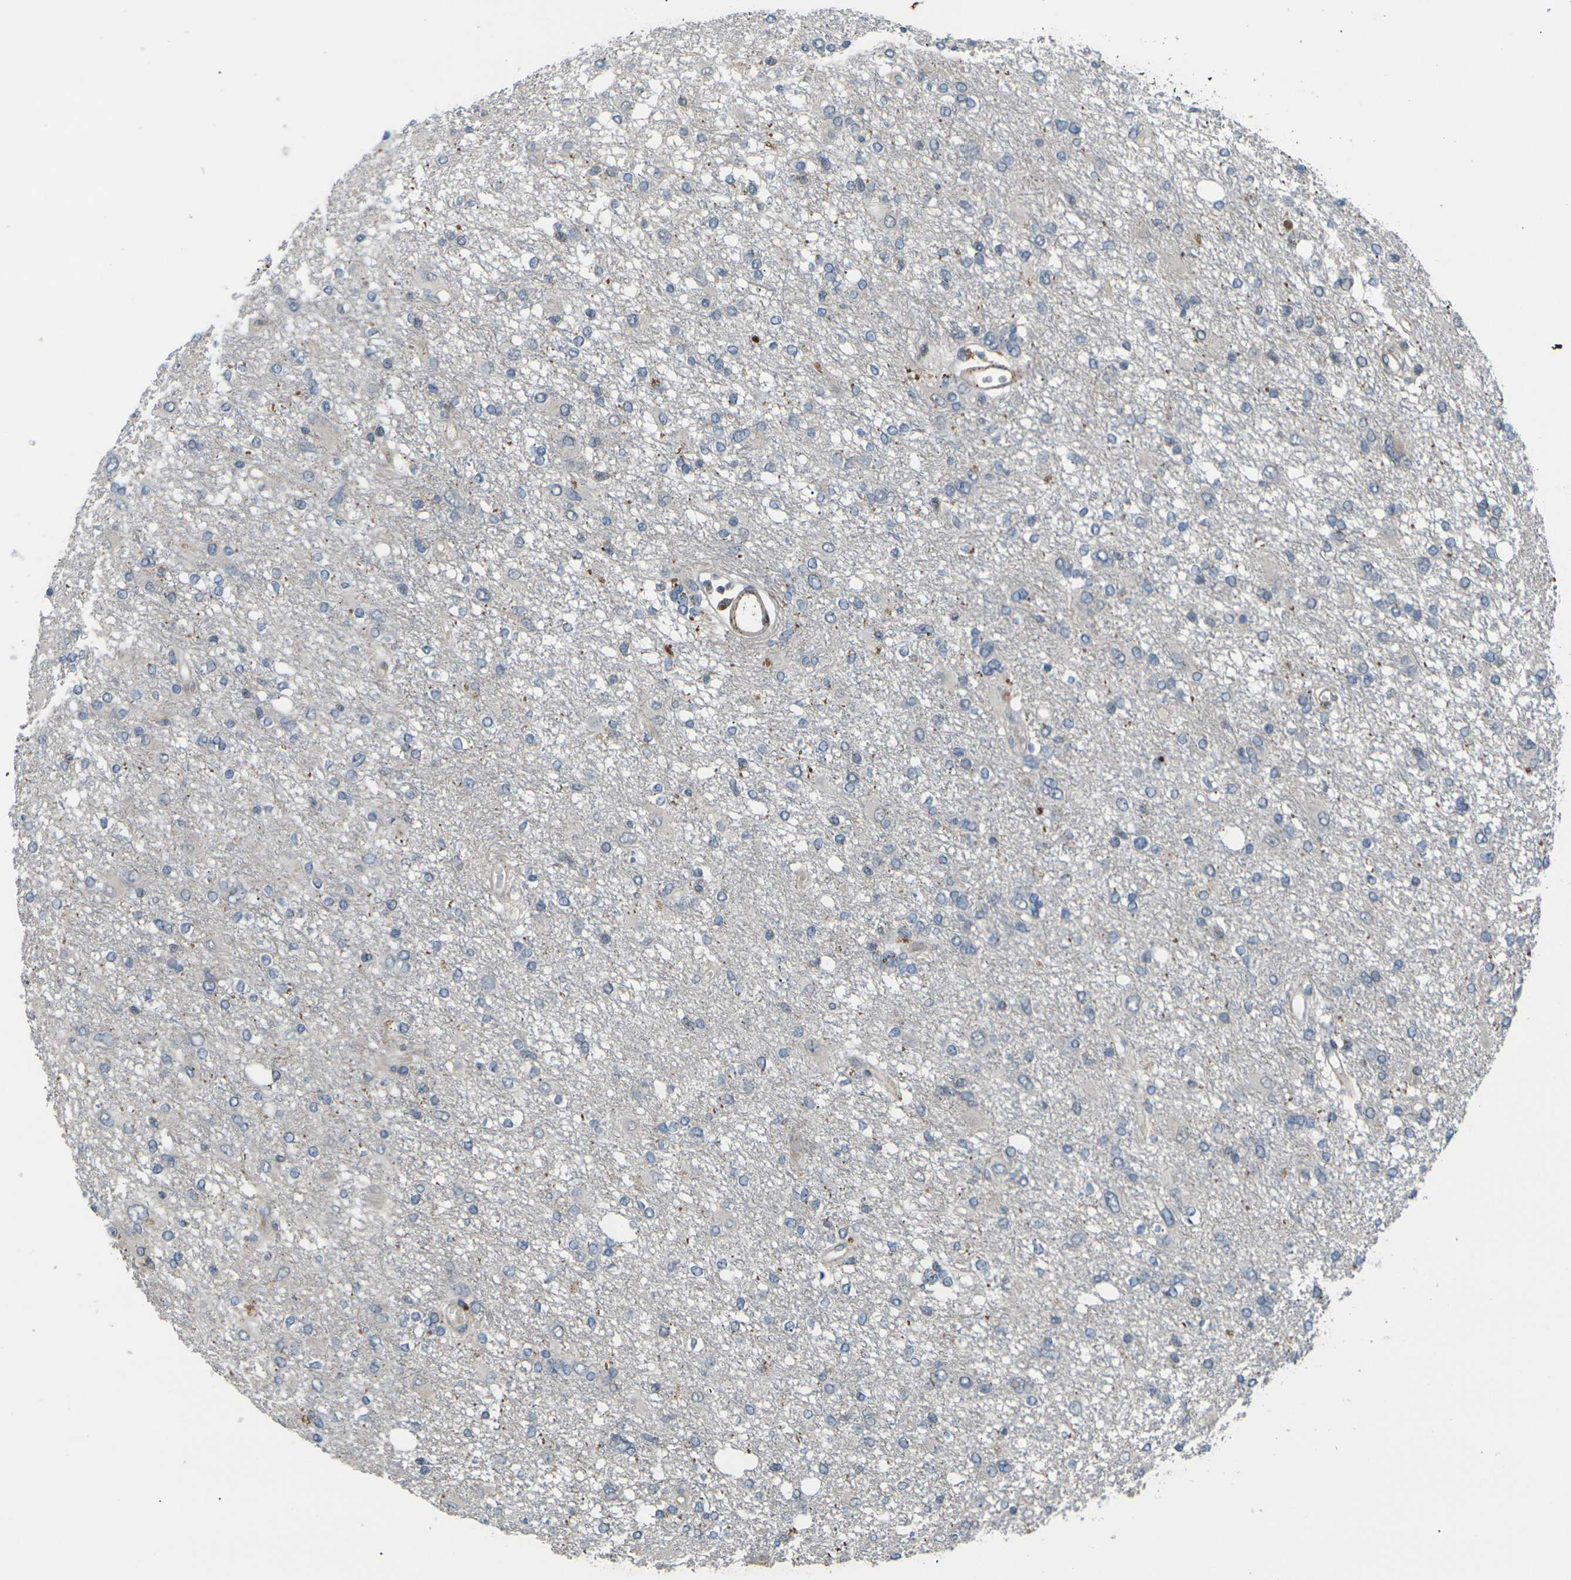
{"staining": {"intensity": "negative", "quantity": "none", "location": "none"}, "tissue": "glioma", "cell_type": "Tumor cells", "image_type": "cancer", "snomed": [{"axis": "morphology", "description": "Glioma, malignant, High grade"}, {"axis": "topography", "description": "Brain"}], "caption": "This is an IHC image of human malignant glioma (high-grade). There is no positivity in tumor cells.", "gene": "RPS6KA3", "patient": {"sex": "female", "age": 59}}